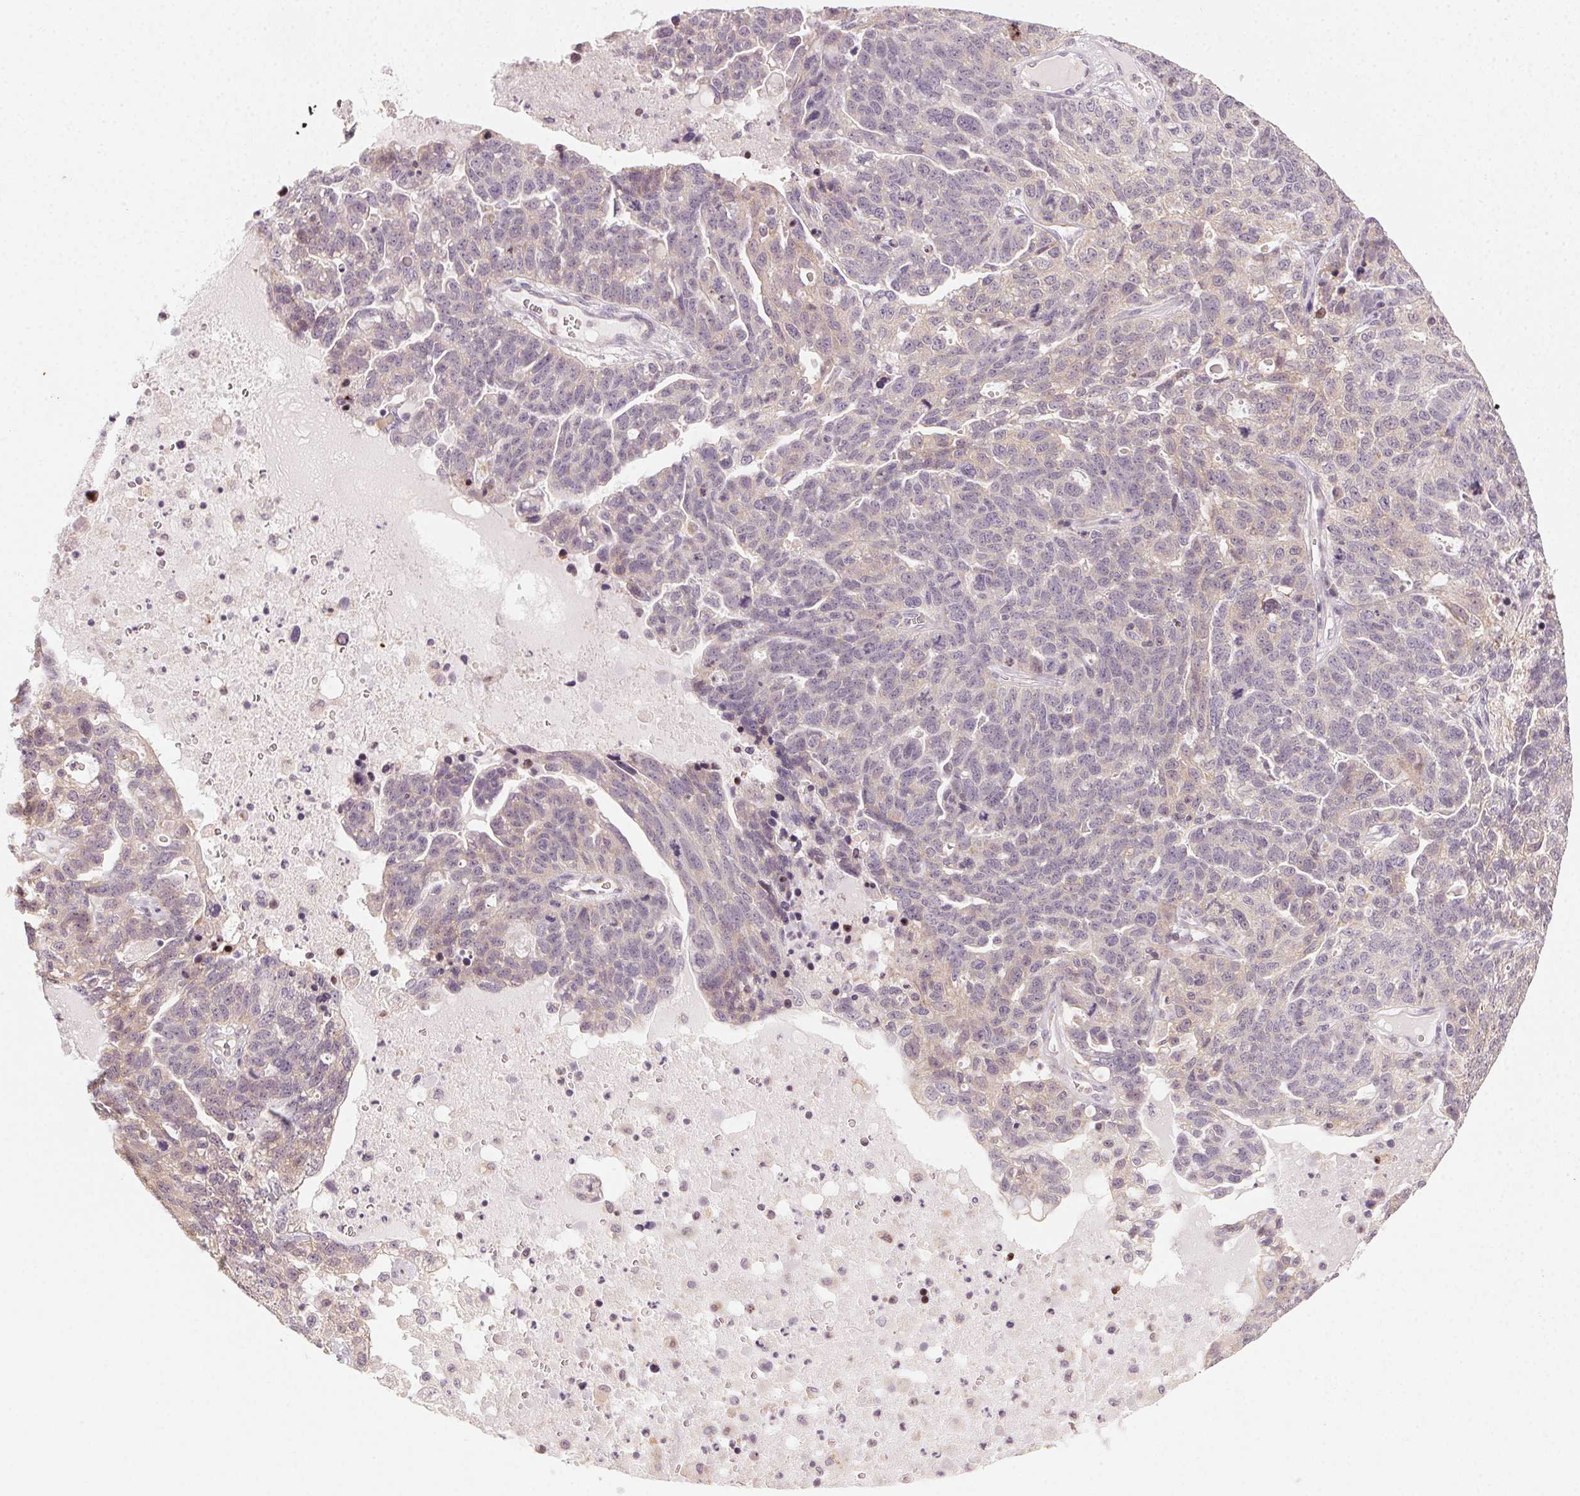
{"staining": {"intensity": "negative", "quantity": "none", "location": "none"}, "tissue": "ovarian cancer", "cell_type": "Tumor cells", "image_type": "cancer", "snomed": [{"axis": "morphology", "description": "Cystadenocarcinoma, serous, NOS"}, {"axis": "topography", "description": "Ovary"}], "caption": "Tumor cells are negative for protein expression in human serous cystadenocarcinoma (ovarian).", "gene": "NCOA4", "patient": {"sex": "female", "age": 71}}